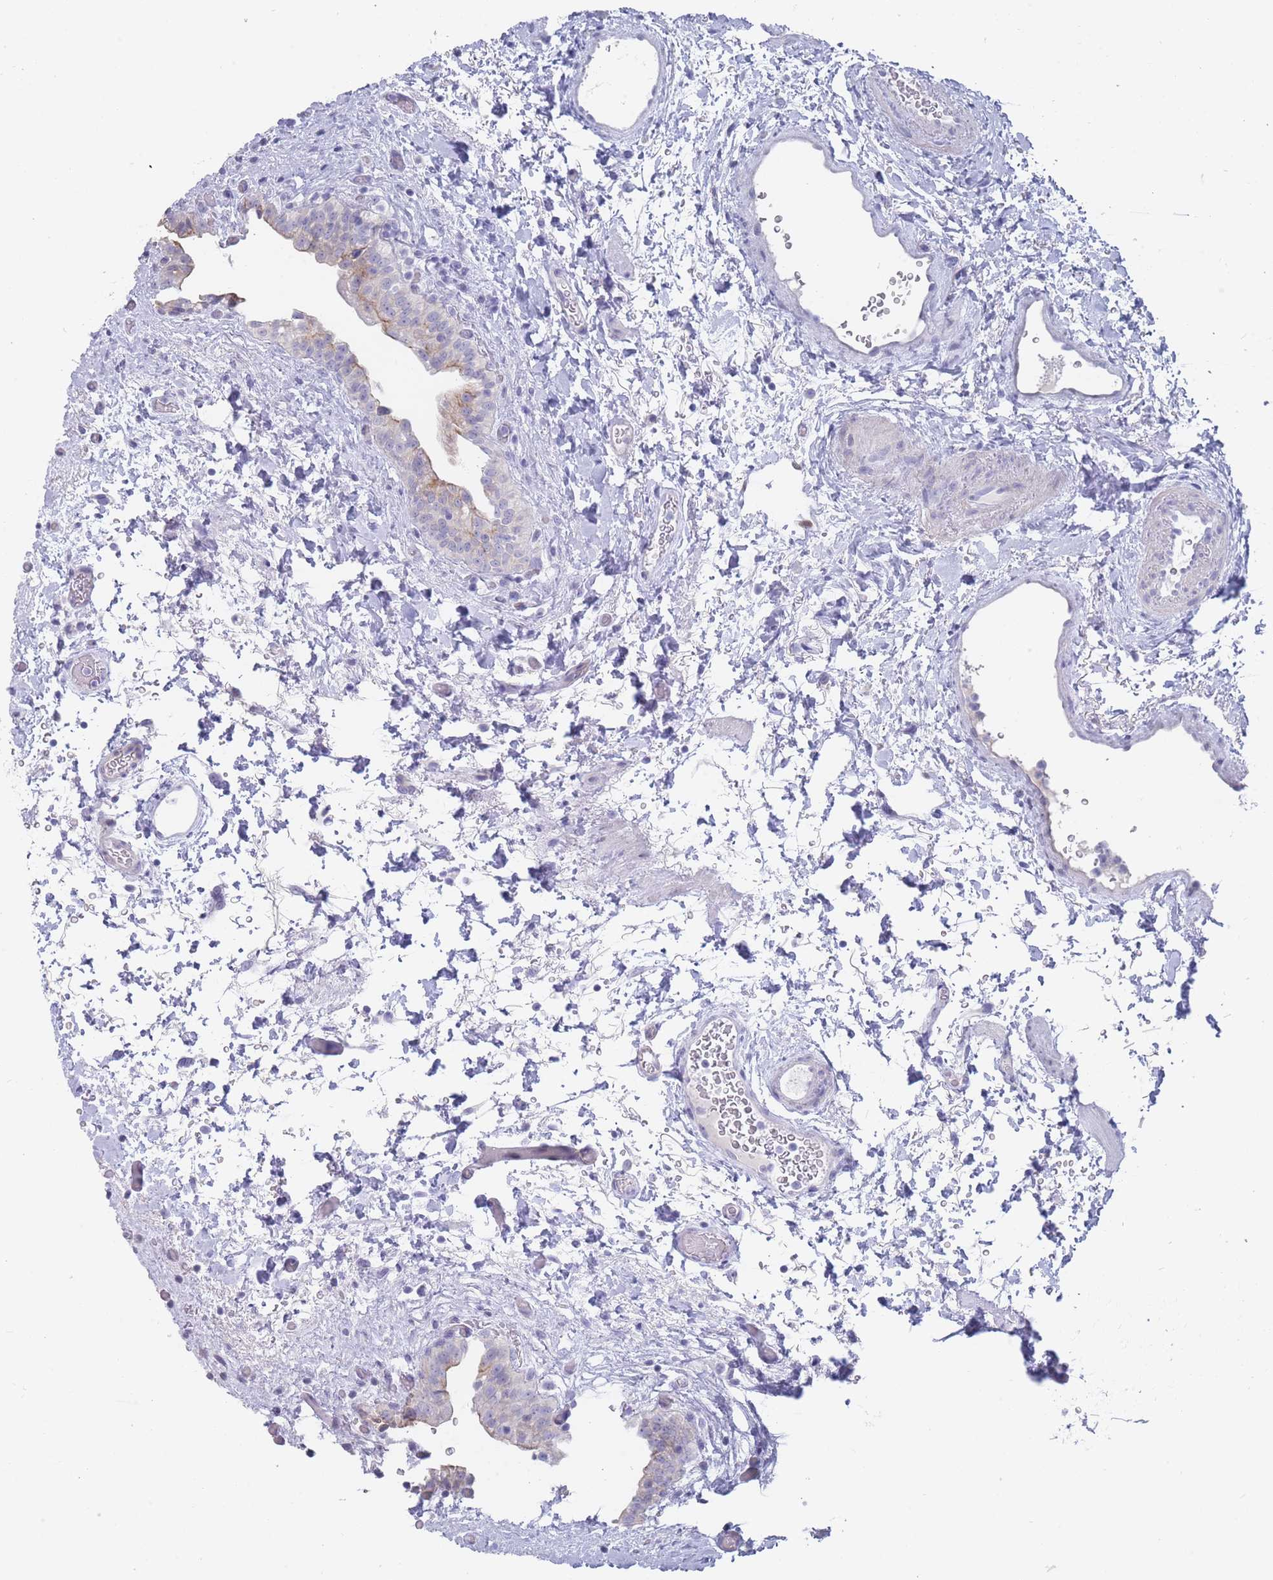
{"staining": {"intensity": "moderate", "quantity": "<25%", "location": "cytoplasmic/membranous"}, "tissue": "urinary bladder", "cell_type": "Urothelial cells", "image_type": "normal", "snomed": [{"axis": "morphology", "description": "Normal tissue, NOS"}, {"axis": "topography", "description": "Urinary bladder"}], "caption": "Brown immunohistochemical staining in unremarkable human urinary bladder exhibits moderate cytoplasmic/membranous positivity in approximately <25% of urothelial cells.", "gene": "PIGU", "patient": {"sex": "male", "age": 69}}